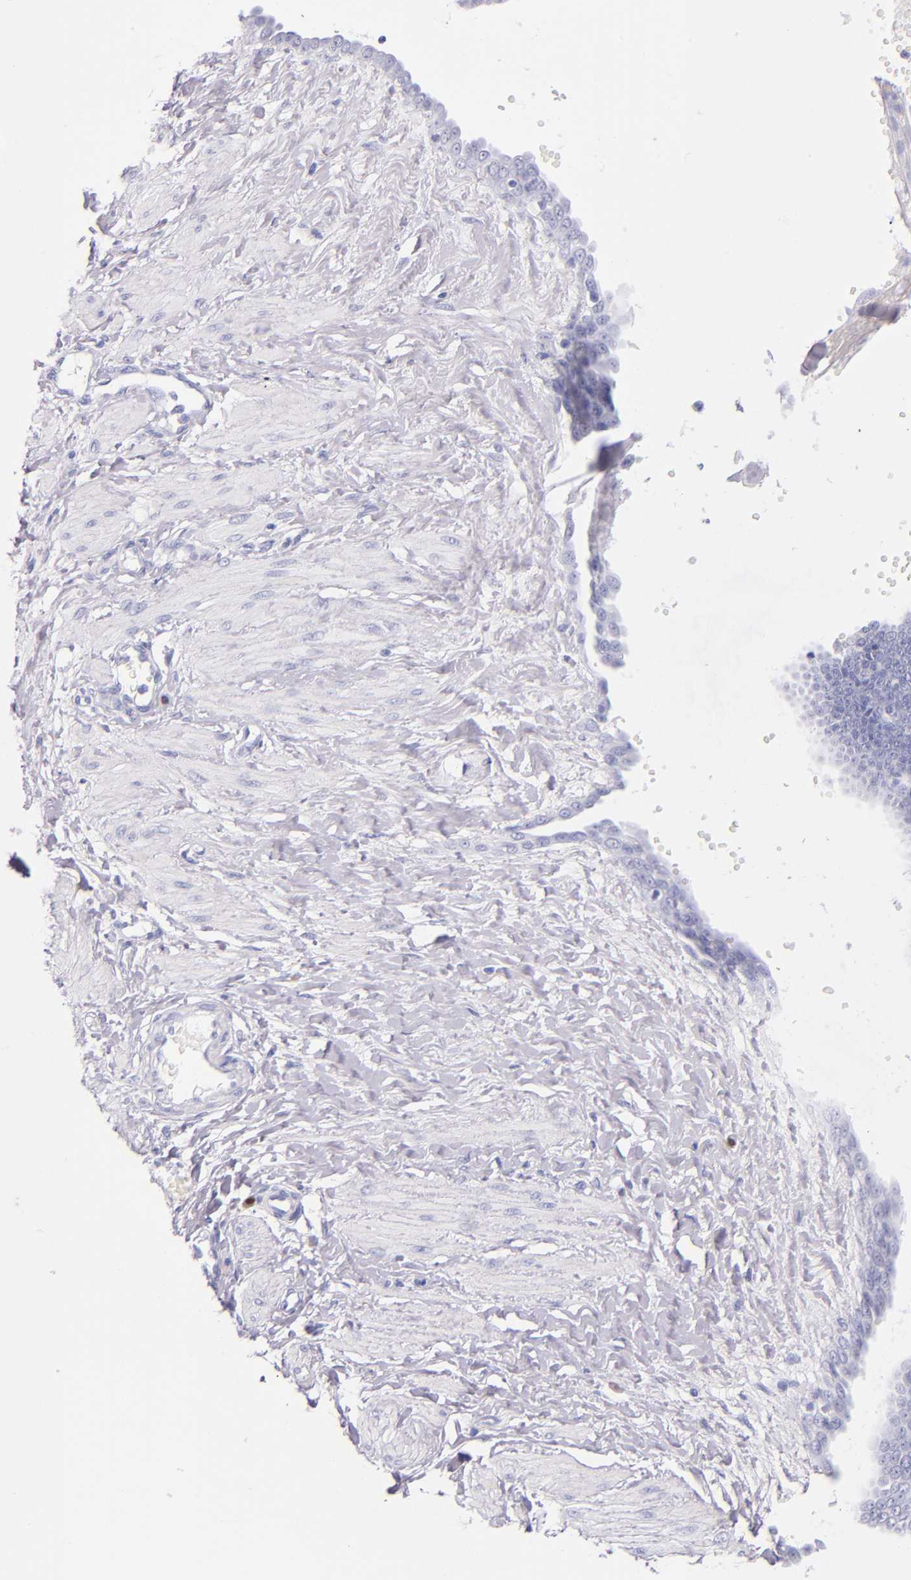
{"staining": {"intensity": "negative", "quantity": "none", "location": "none"}, "tissue": "ovarian cancer", "cell_type": "Tumor cells", "image_type": "cancer", "snomed": [{"axis": "morphology", "description": "Normal tissue, NOS"}, {"axis": "morphology", "description": "Cystadenocarcinoma, serous, NOS"}, {"axis": "topography", "description": "Ovary"}], "caption": "IHC of human serous cystadenocarcinoma (ovarian) displays no positivity in tumor cells.", "gene": "IRF4", "patient": {"sex": "female", "age": 62}}